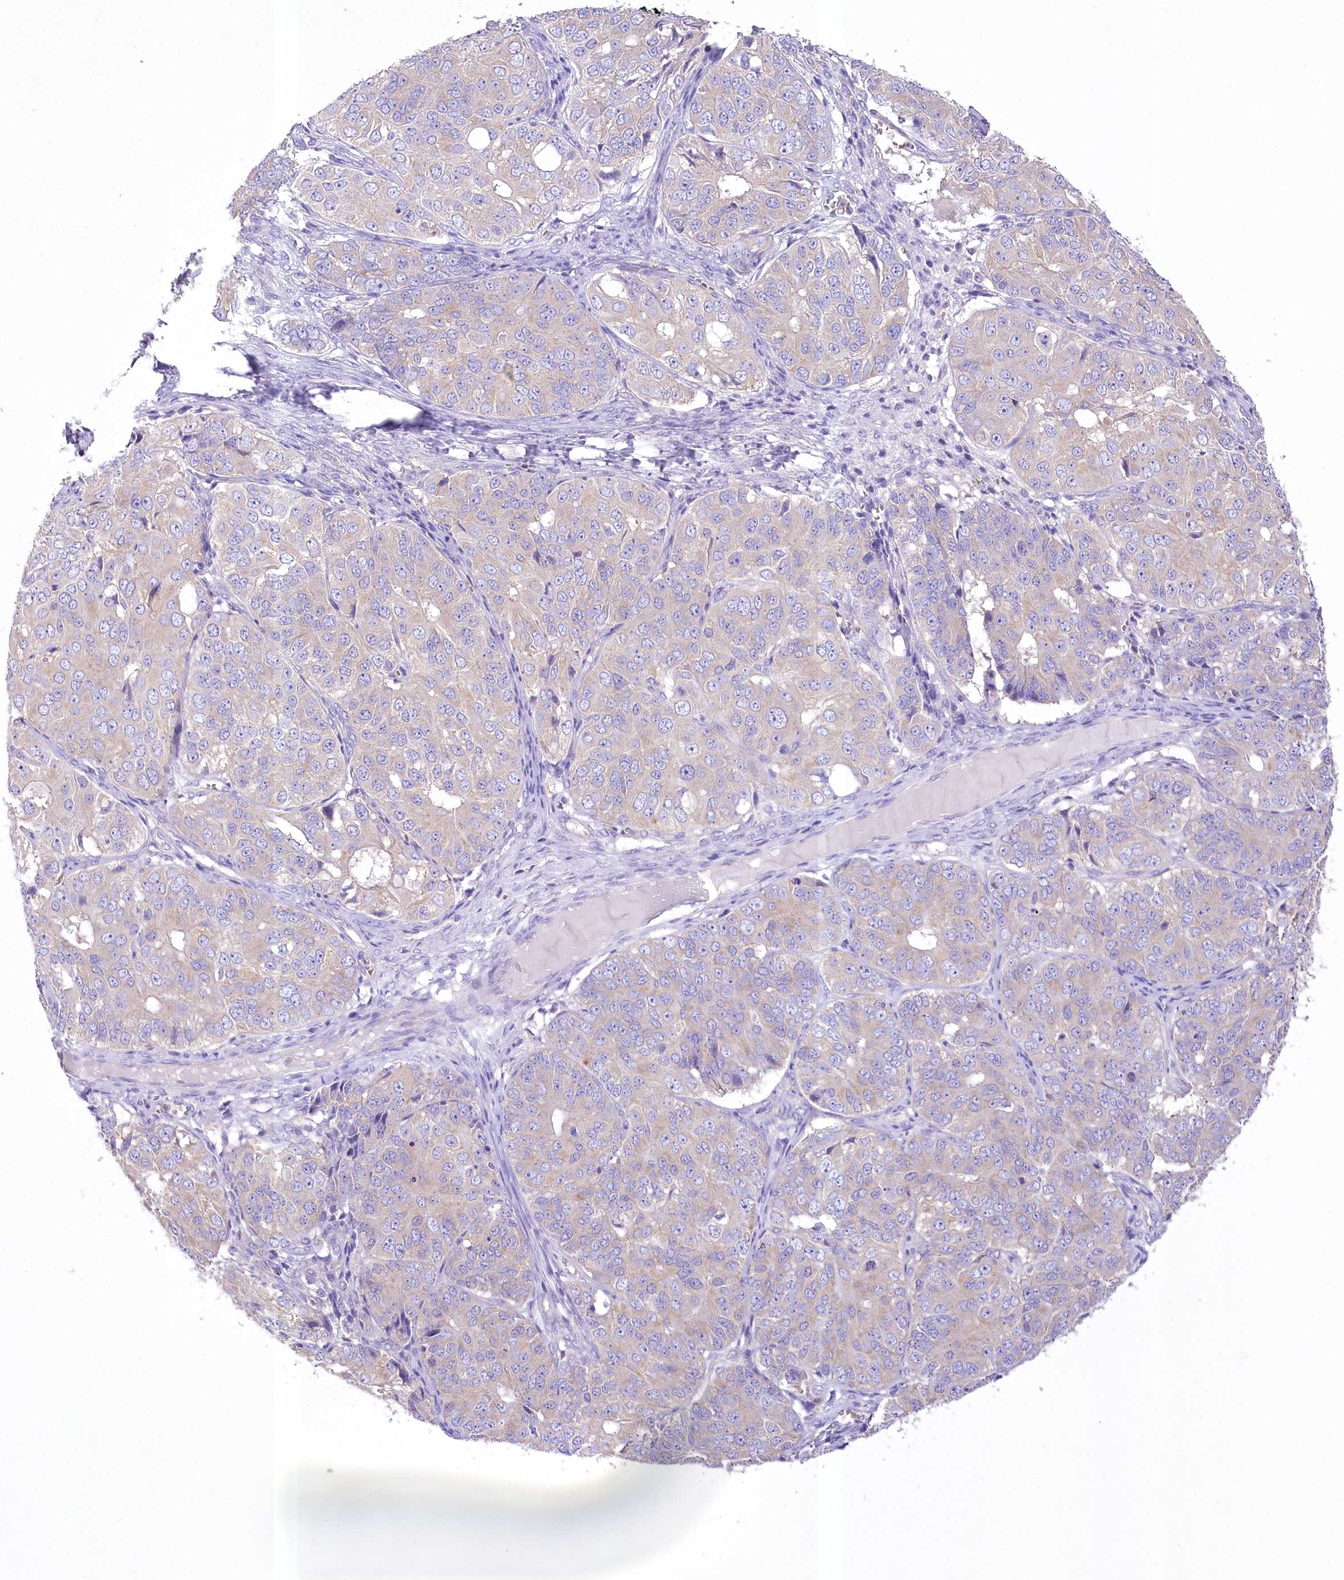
{"staining": {"intensity": "weak", "quantity": "25%-75%", "location": "cytoplasmic/membranous"}, "tissue": "ovarian cancer", "cell_type": "Tumor cells", "image_type": "cancer", "snomed": [{"axis": "morphology", "description": "Carcinoma, endometroid"}, {"axis": "topography", "description": "Ovary"}], "caption": "Immunohistochemistry micrograph of neoplastic tissue: endometroid carcinoma (ovarian) stained using immunohistochemistry (IHC) shows low levels of weak protein expression localized specifically in the cytoplasmic/membranous of tumor cells, appearing as a cytoplasmic/membranous brown color.", "gene": "PRSS53", "patient": {"sex": "female", "age": 51}}